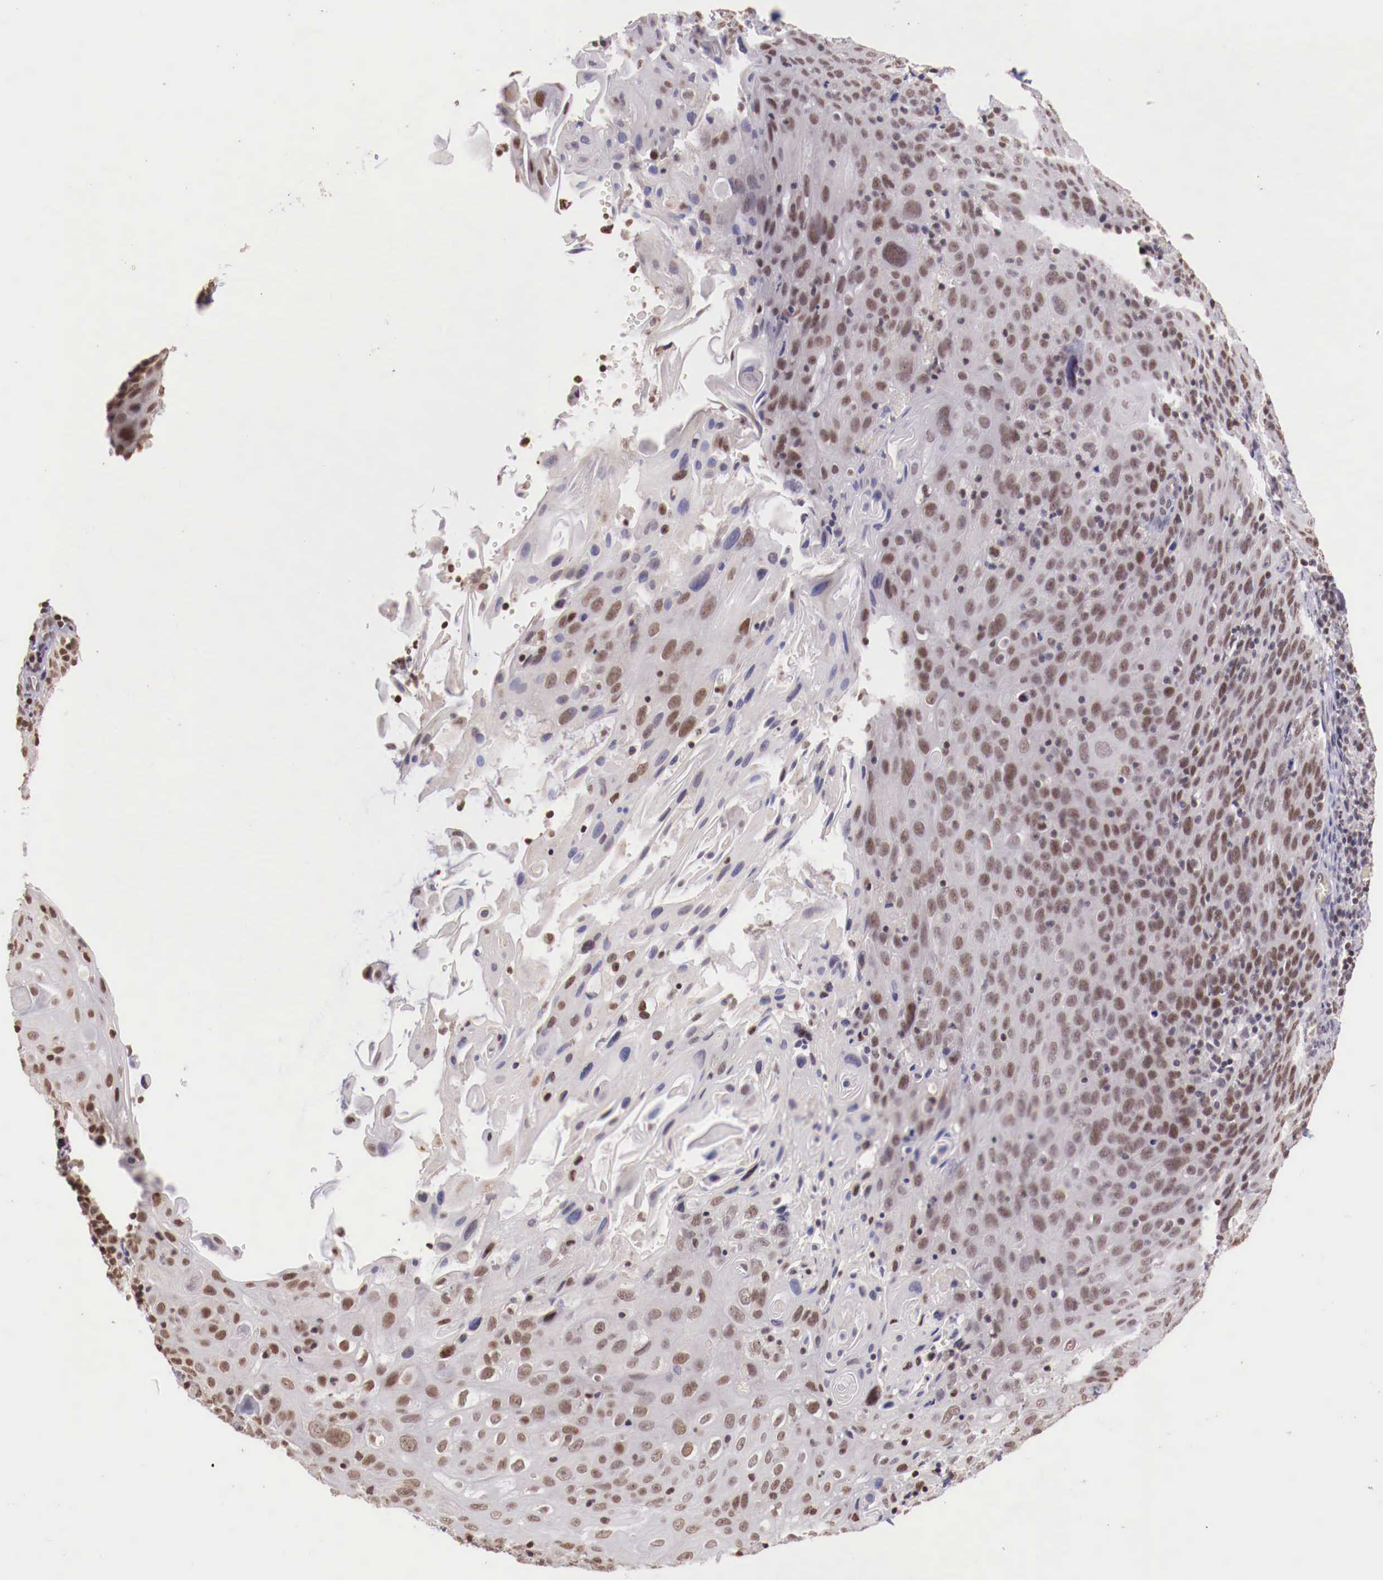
{"staining": {"intensity": "weak", "quantity": "25%-75%", "location": "nuclear"}, "tissue": "cervical cancer", "cell_type": "Tumor cells", "image_type": "cancer", "snomed": [{"axis": "morphology", "description": "Squamous cell carcinoma, NOS"}, {"axis": "topography", "description": "Cervix"}], "caption": "The image shows a brown stain indicating the presence of a protein in the nuclear of tumor cells in cervical cancer.", "gene": "SP1", "patient": {"sex": "female", "age": 54}}